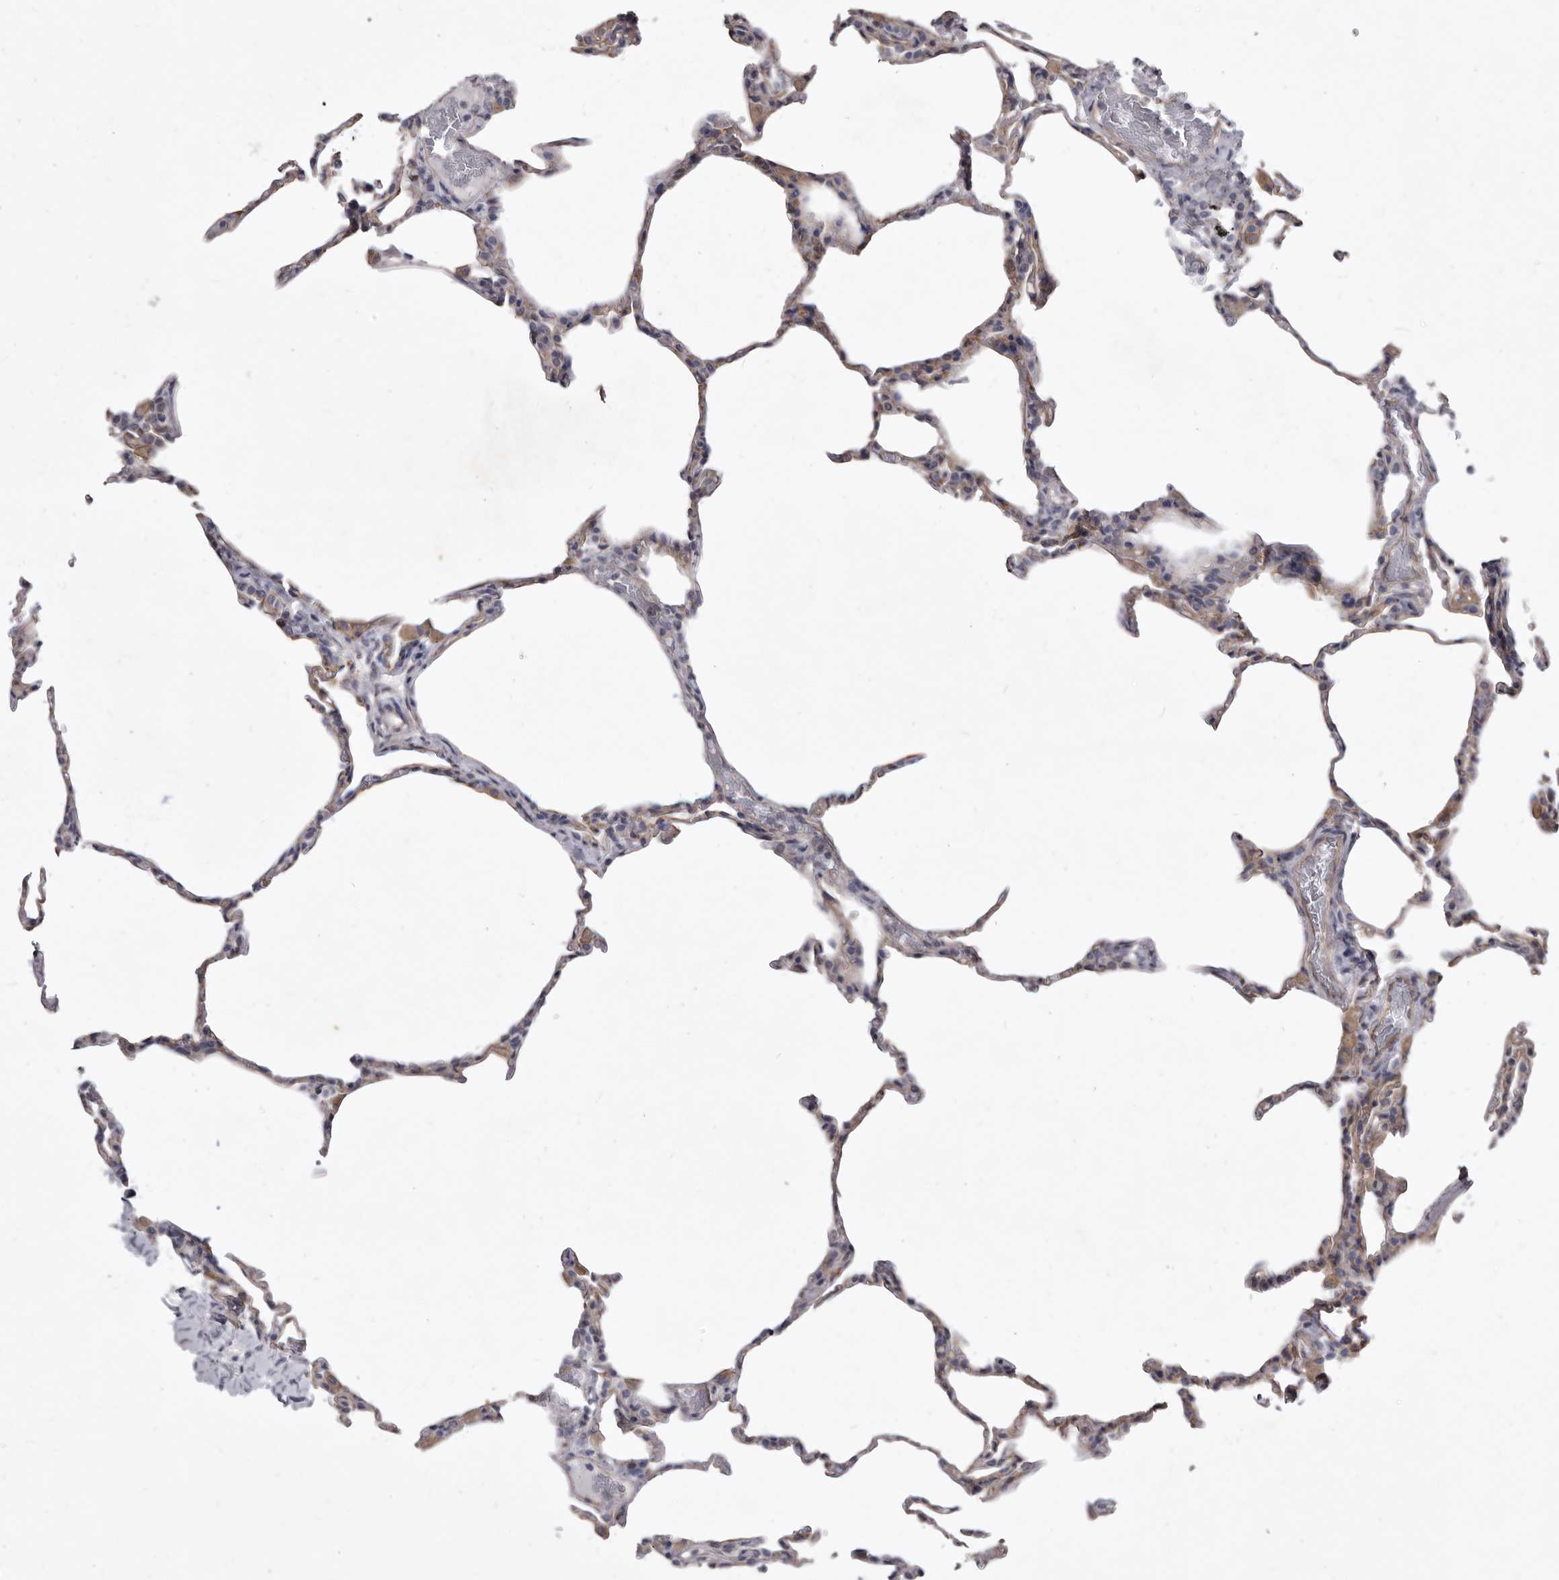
{"staining": {"intensity": "weak", "quantity": "<25%", "location": "cytoplasmic/membranous"}, "tissue": "lung", "cell_type": "Alveolar cells", "image_type": "normal", "snomed": [{"axis": "morphology", "description": "Normal tissue, NOS"}, {"axis": "topography", "description": "Lung"}], "caption": "Immunohistochemistry of benign lung shows no positivity in alveolar cells.", "gene": "P2RX6", "patient": {"sex": "male", "age": 20}}